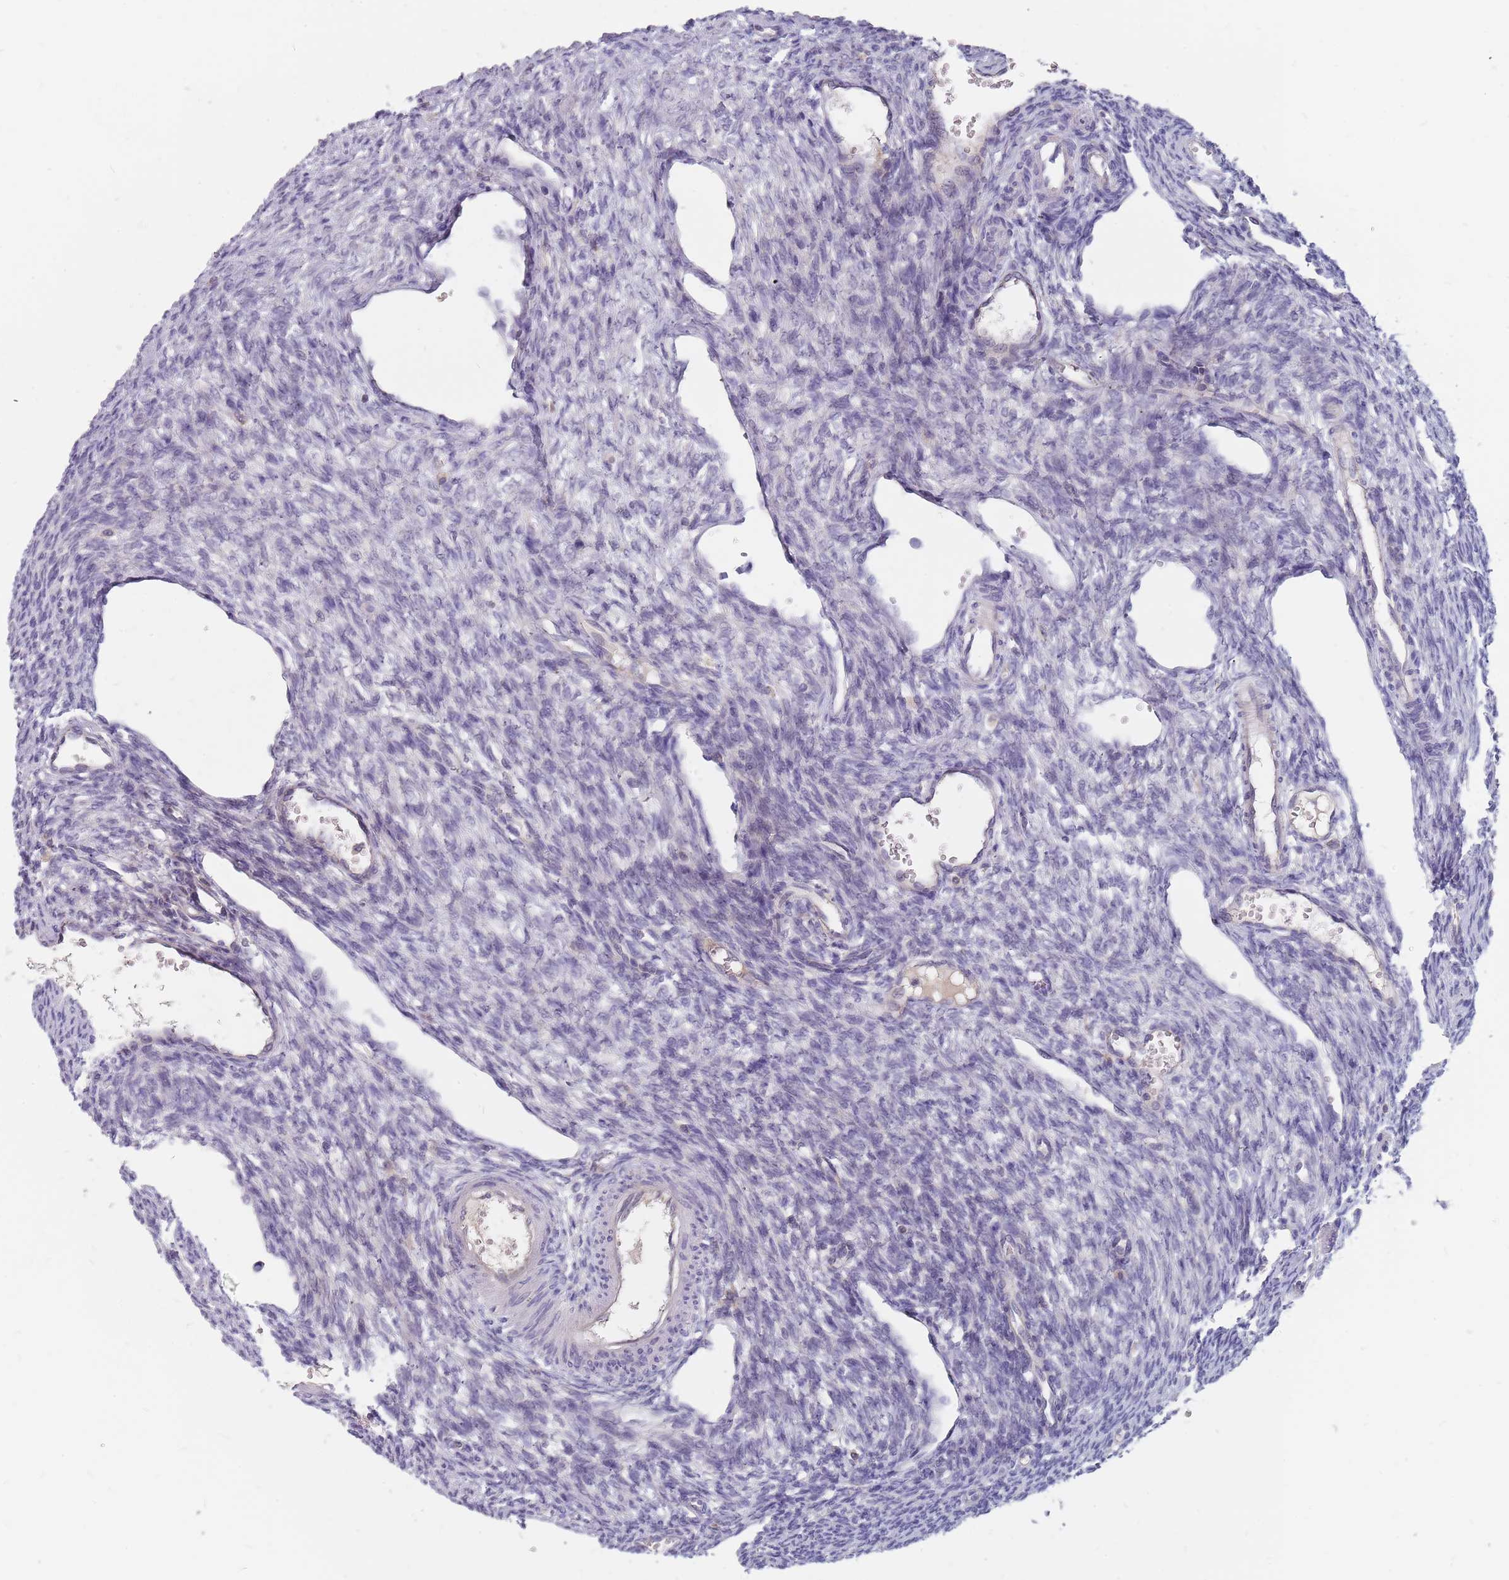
{"staining": {"intensity": "negative", "quantity": "none", "location": "none"}, "tissue": "ovary", "cell_type": "Ovarian stroma cells", "image_type": "normal", "snomed": [{"axis": "morphology", "description": "Normal tissue, NOS"}, {"axis": "morphology", "description": "Cyst, NOS"}, {"axis": "topography", "description": "Ovary"}], "caption": "IHC of benign human ovary exhibits no staining in ovarian stroma cells.", "gene": "CMTR2", "patient": {"sex": "female", "age": 33}}